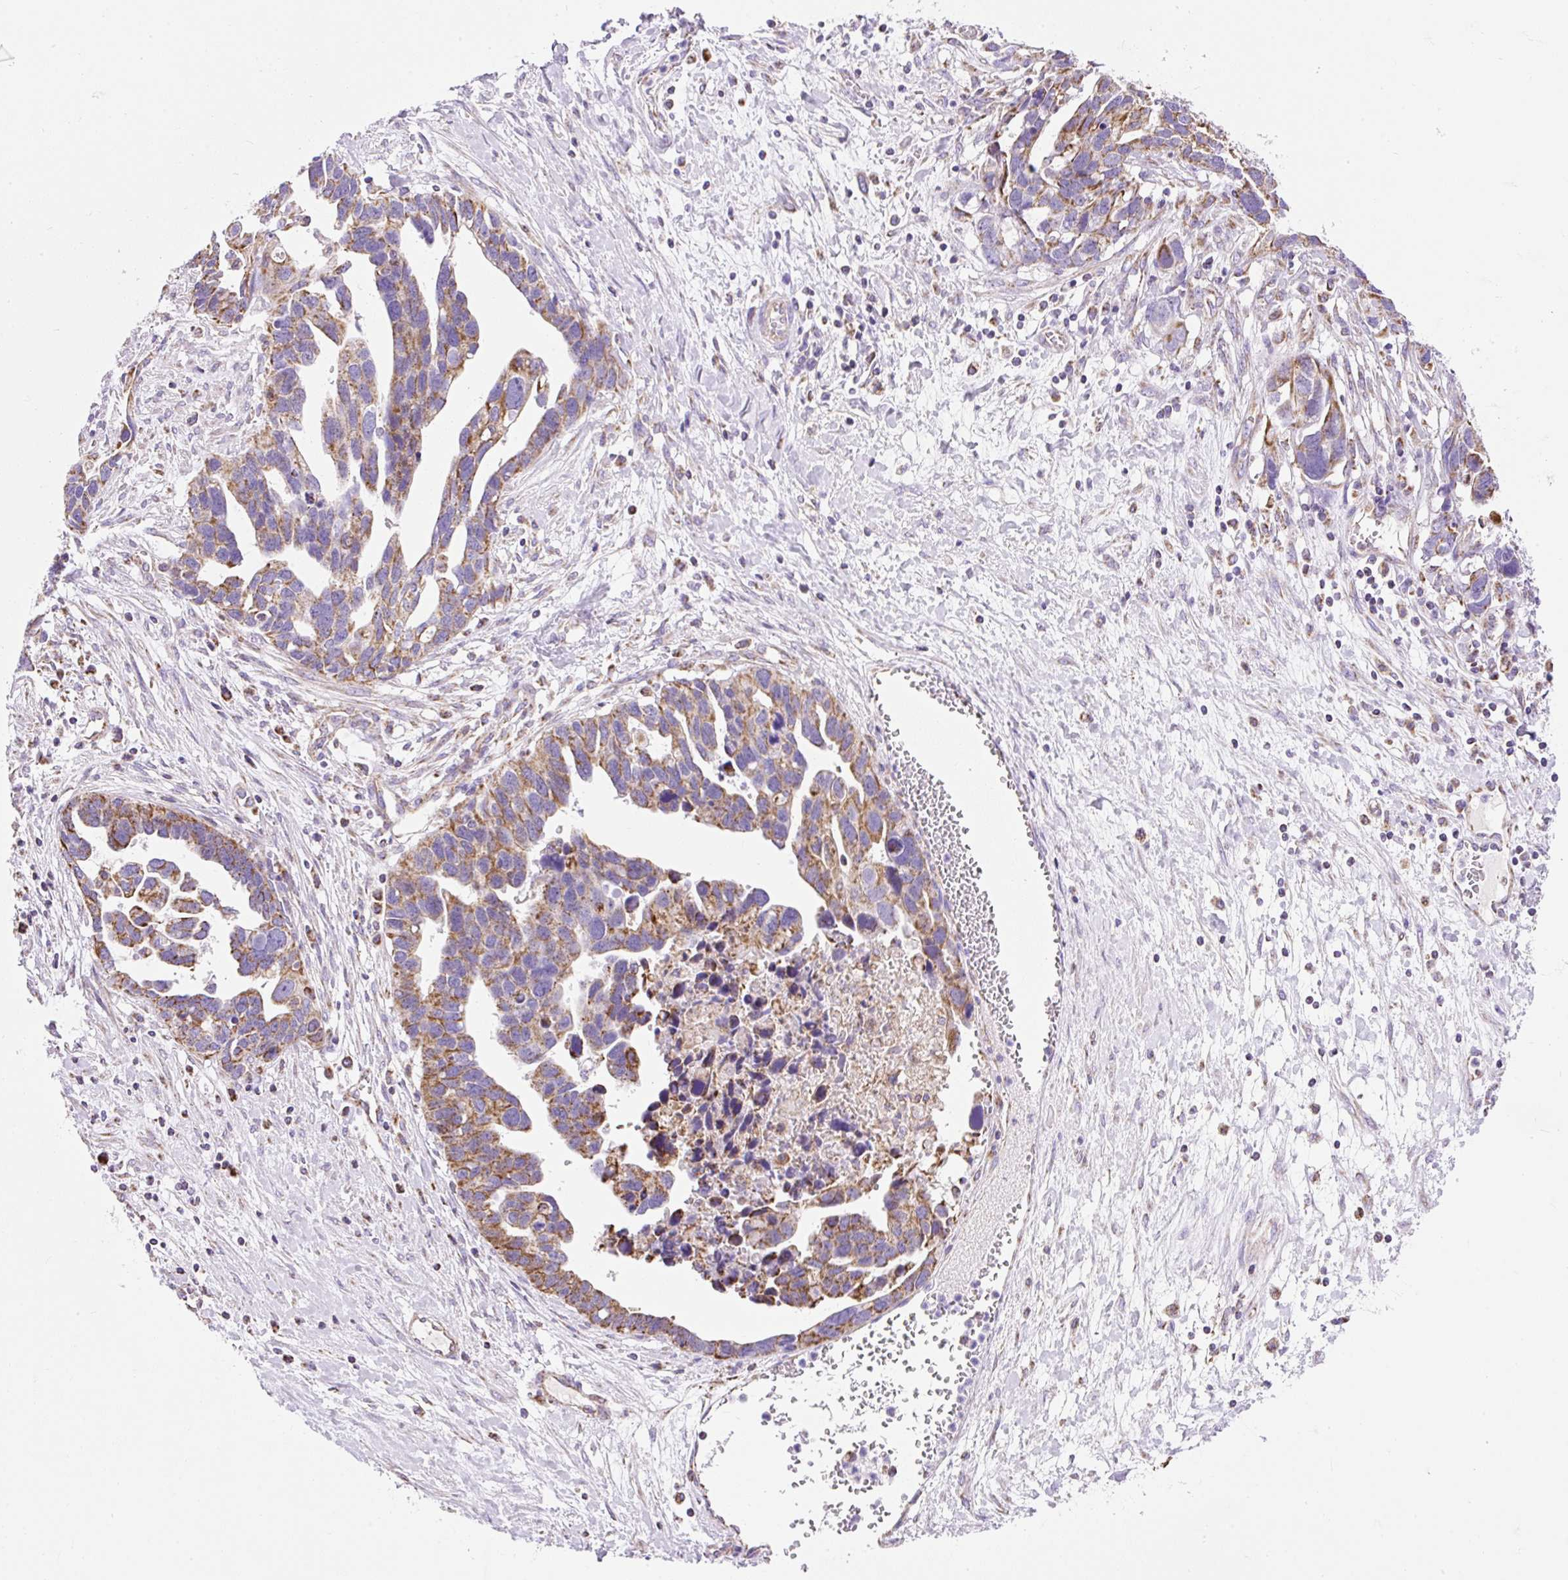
{"staining": {"intensity": "moderate", "quantity": ">75%", "location": "cytoplasmic/membranous"}, "tissue": "ovarian cancer", "cell_type": "Tumor cells", "image_type": "cancer", "snomed": [{"axis": "morphology", "description": "Cystadenocarcinoma, serous, NOS"}, {"axis": "topography", "description": "Ovary"}], "caption": "Protein expression analysis of human ovarian cancer (serous cystadenocarcinoma) reveals moderate cytoplasmic/membranous positivity in approximately >75% of tumor cells. (DAB (3,3'-diaminobenzidine) IHC, brown staining for protein, blue staining for nuclei).", "gene": "DAAM2", "patient": {"sex": "female", "age": 54}}